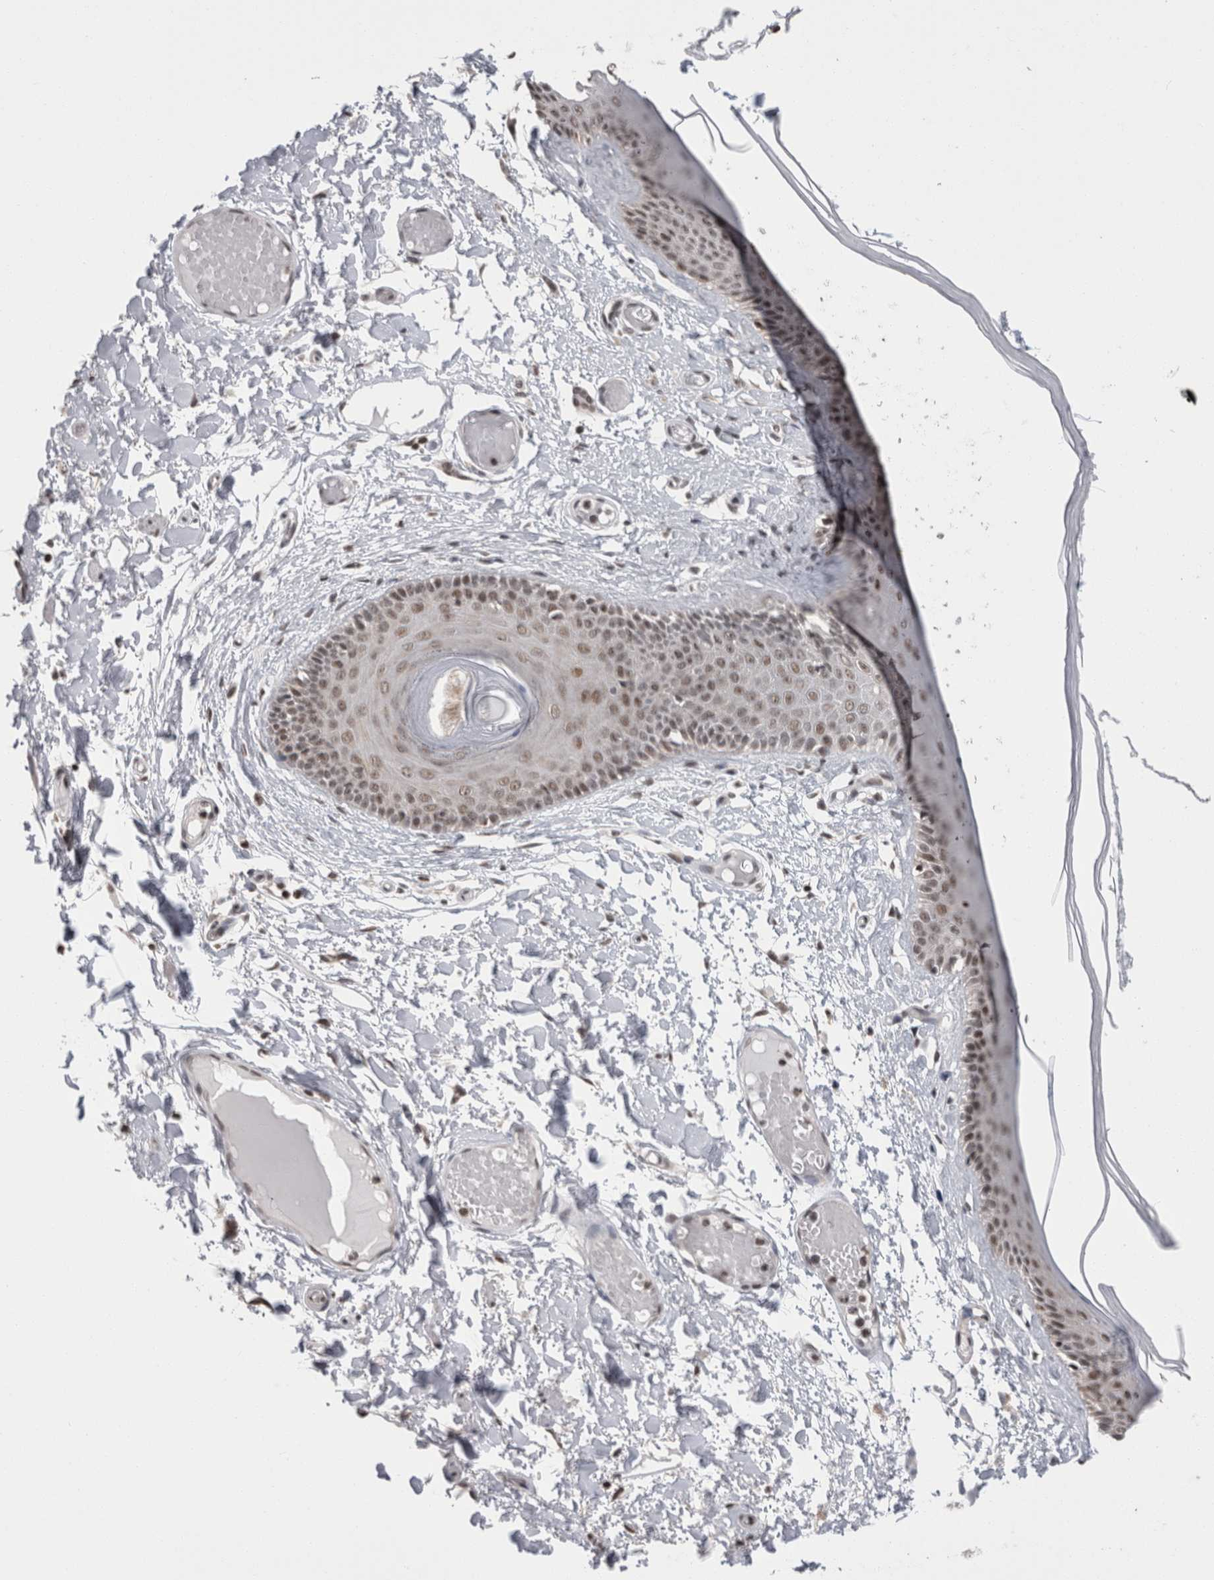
{"staining": {"intensity": "moderate", "quantity": ">75%", "location": "nuclear"}, "tissue": "skin", "cell_type": "Epidermal cells", "image_type": "normal", "snomed": [{"axis": "morphology", "description": "Normal tissue, NOS"}, {"axis": "topography", "description": "Vulva"}], "caption": "Protein analysis of benign skin demonstrates moderate nuclear expression in approximately >75% of epidermal cells.", "gene": "ZBTB11", "patient": {"sex": "female", "age": 73}}